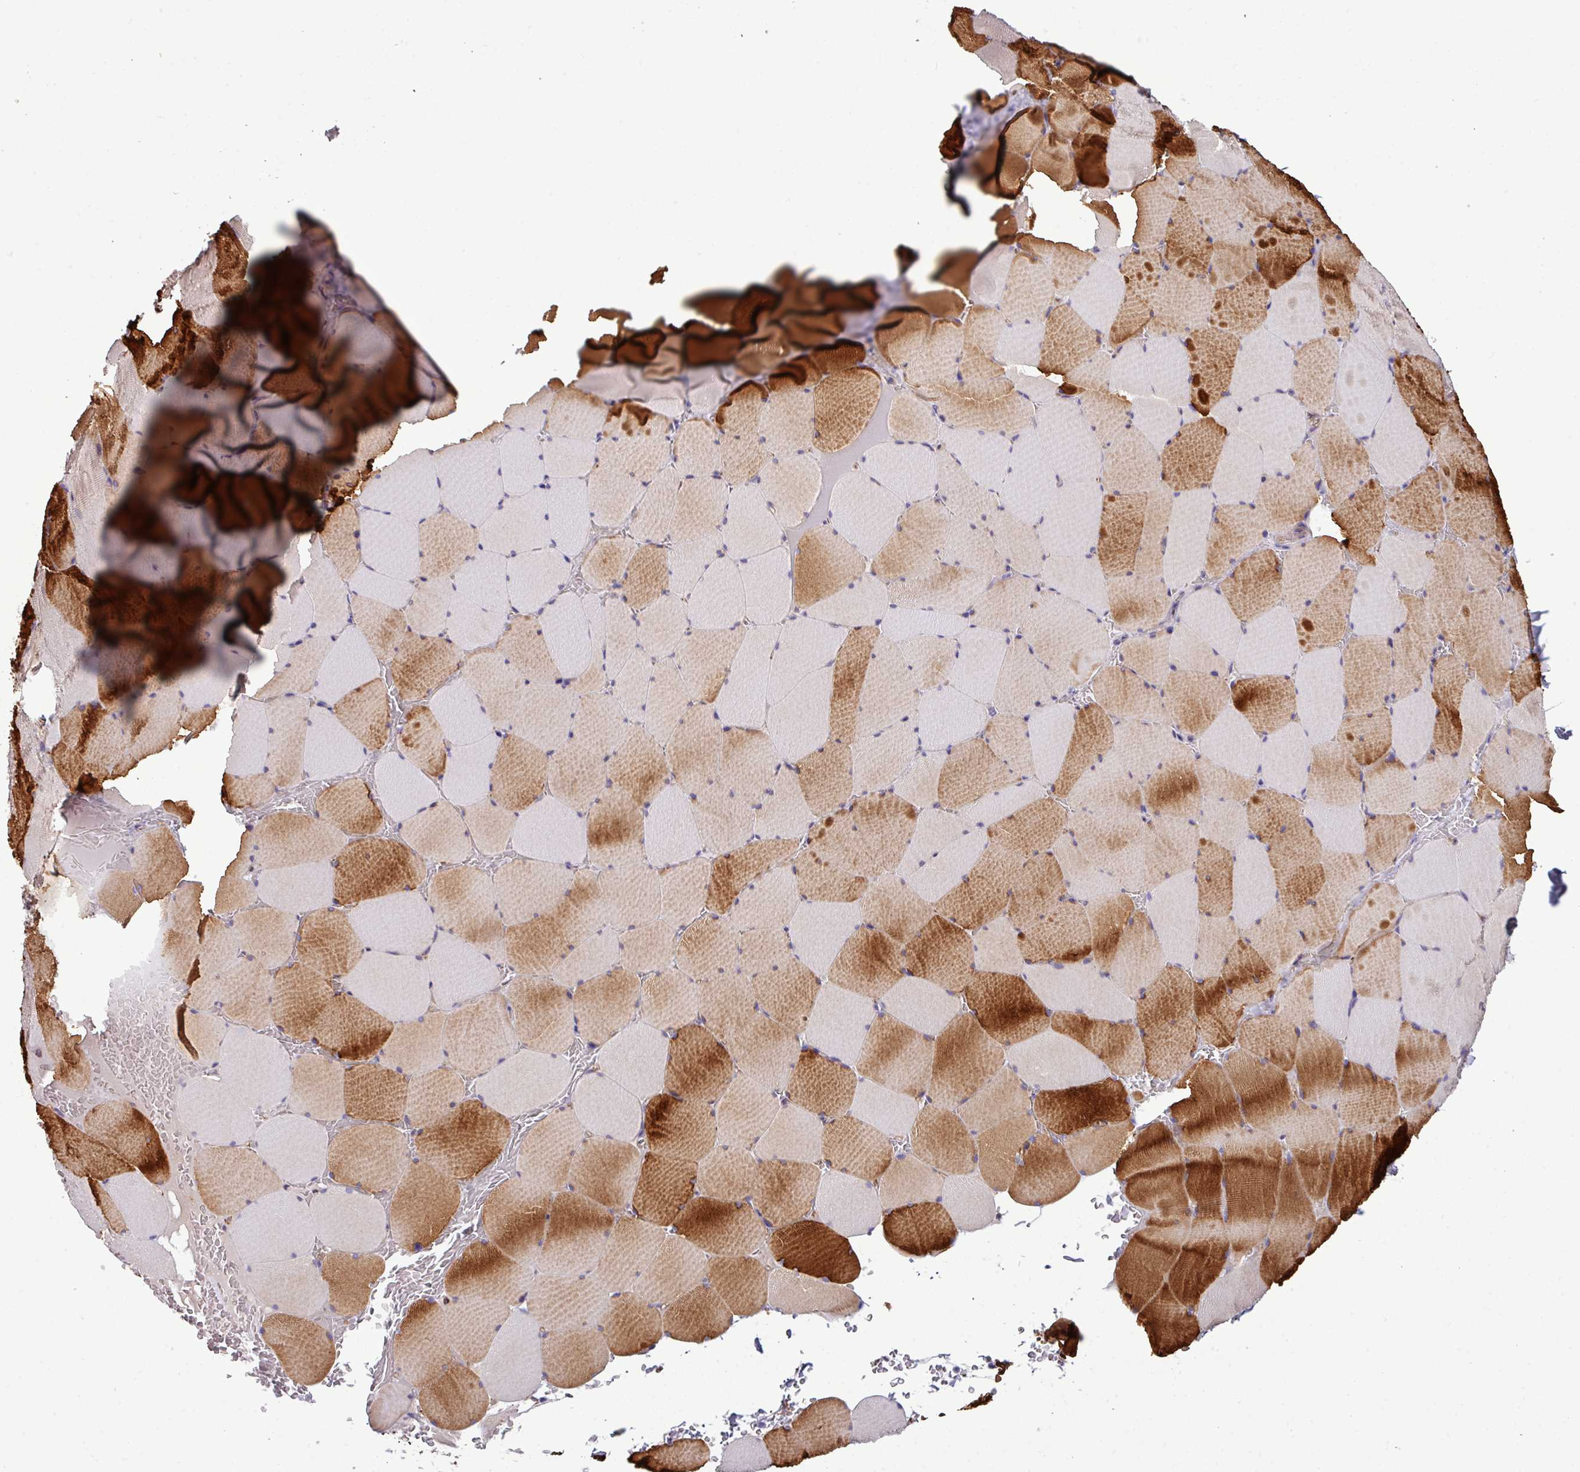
{"staining": {"intensity": "strong", "quantity": "25%-75%", "location": "cytoplasmic/membranous"}, "tissue": "skeletal muscle", "cell_type": "Myocytes", "image_type": "normal", "snomed": [{"axis": "morphology", "description": "Normal tissue, NOS"}, {"axis": "topography", "description": "Skeletal muscle"}, {"axis": "topography", "description": "Head-Neck"}], "caption": "Benign skeletal muscle exhibits strong cytoplasmic/membranous expression in about 25%-75% of myocytes, visualized by immunohistochemistry.", "gene": "PARD6A", "patient": {"sex": "male", "age": 66}}